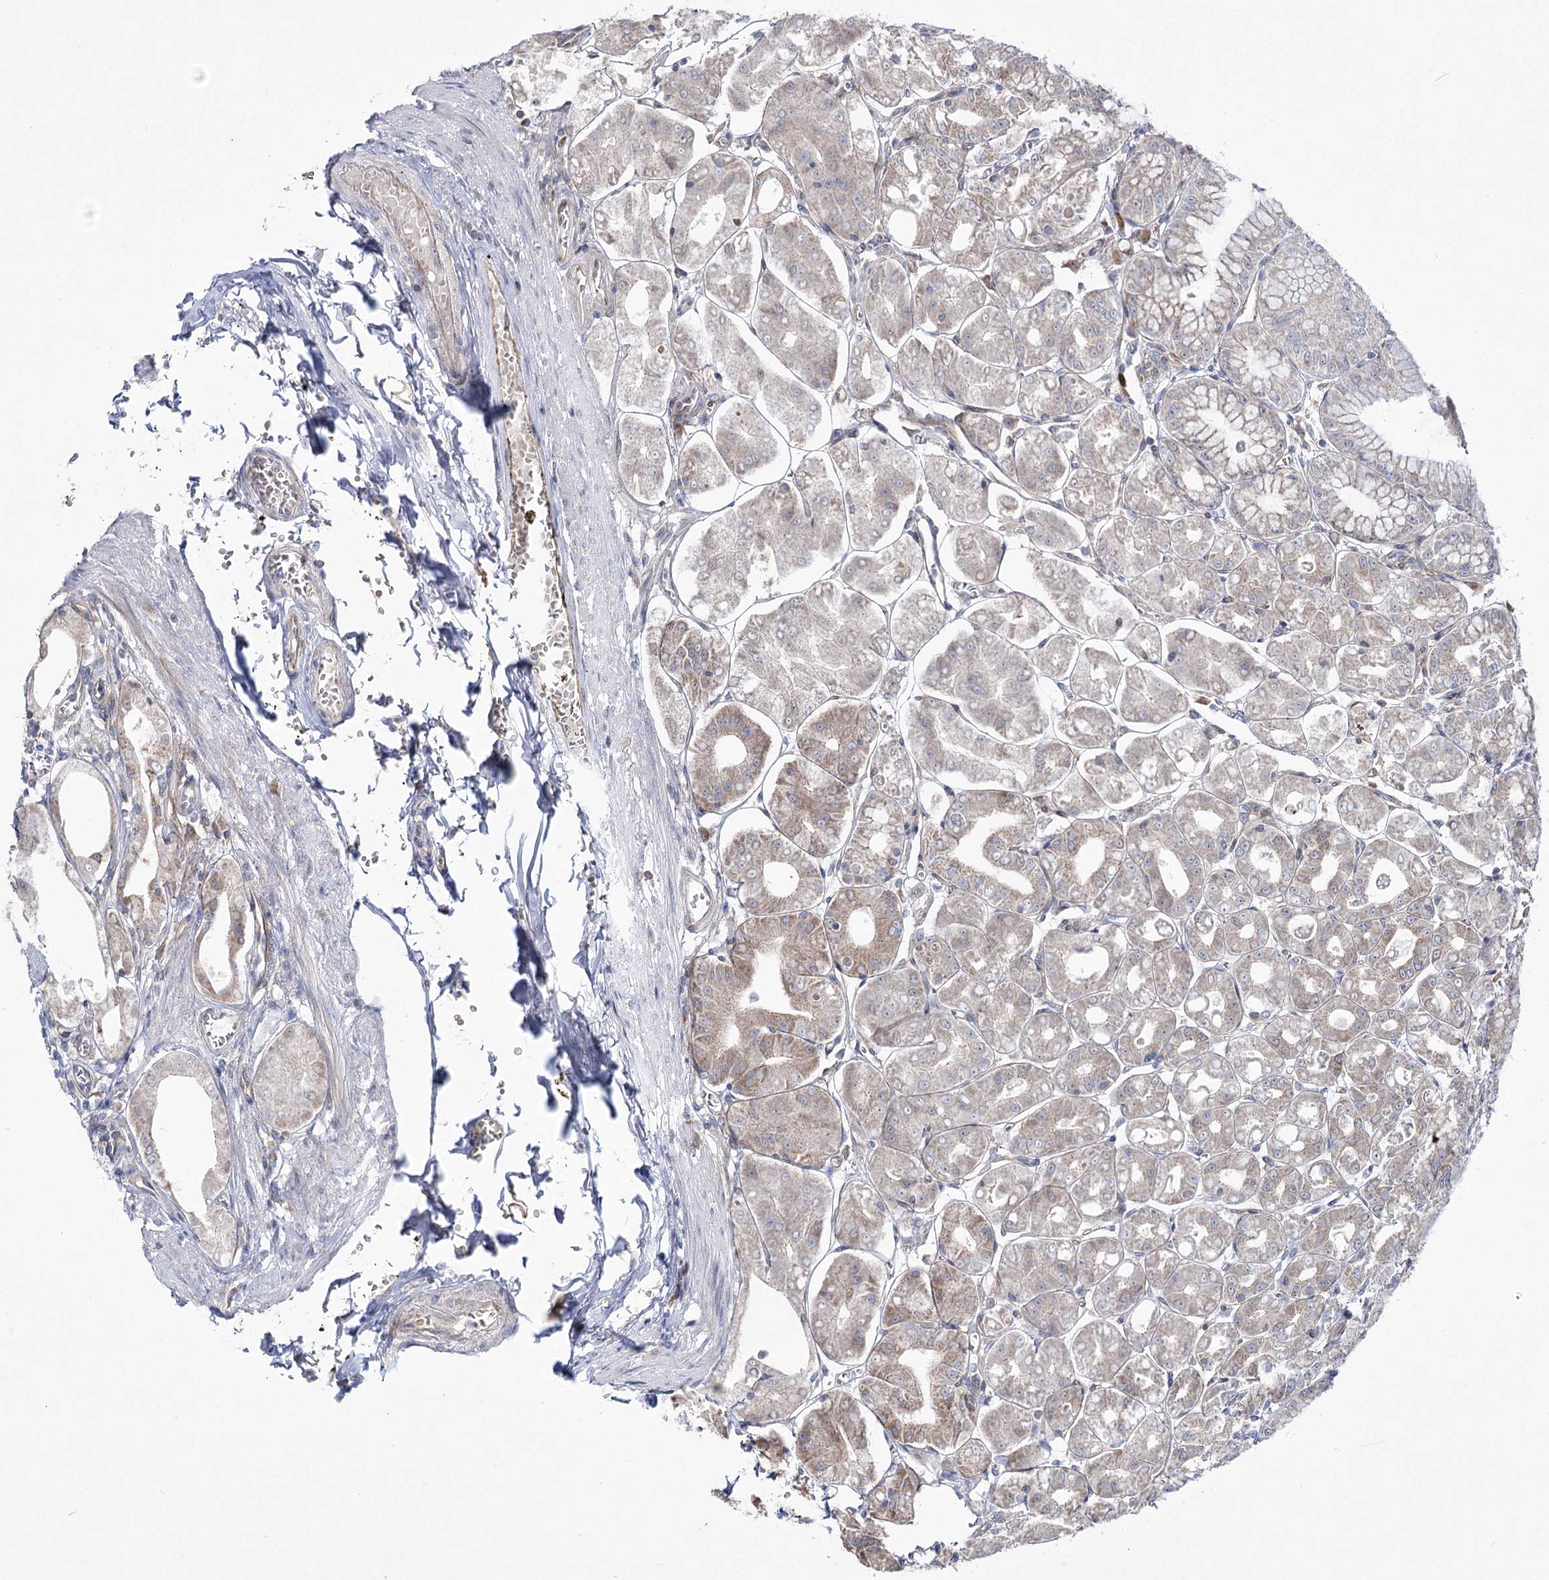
{"staining": {"intensity": "strong", "quantity": "25%-75%", "location": "cytoplasmic/membranous"}, "tissue": "stomach", "cell_type": "Glandular cells", "image_type": "normal", "snomed": [{"axis": "morphology", "description": "Normal tissue, NOS"}, {"axis": "topography", "description": "Stomach, lower"}], "caption": "A high-resolution image shows IHC staining of normal stomach, which shows strong cytoplasmic/membranous positivity in approximately 25%-75% of glandular cells.", "gene": "VWA2", "patient": {"sex": "male", "age": 71}}